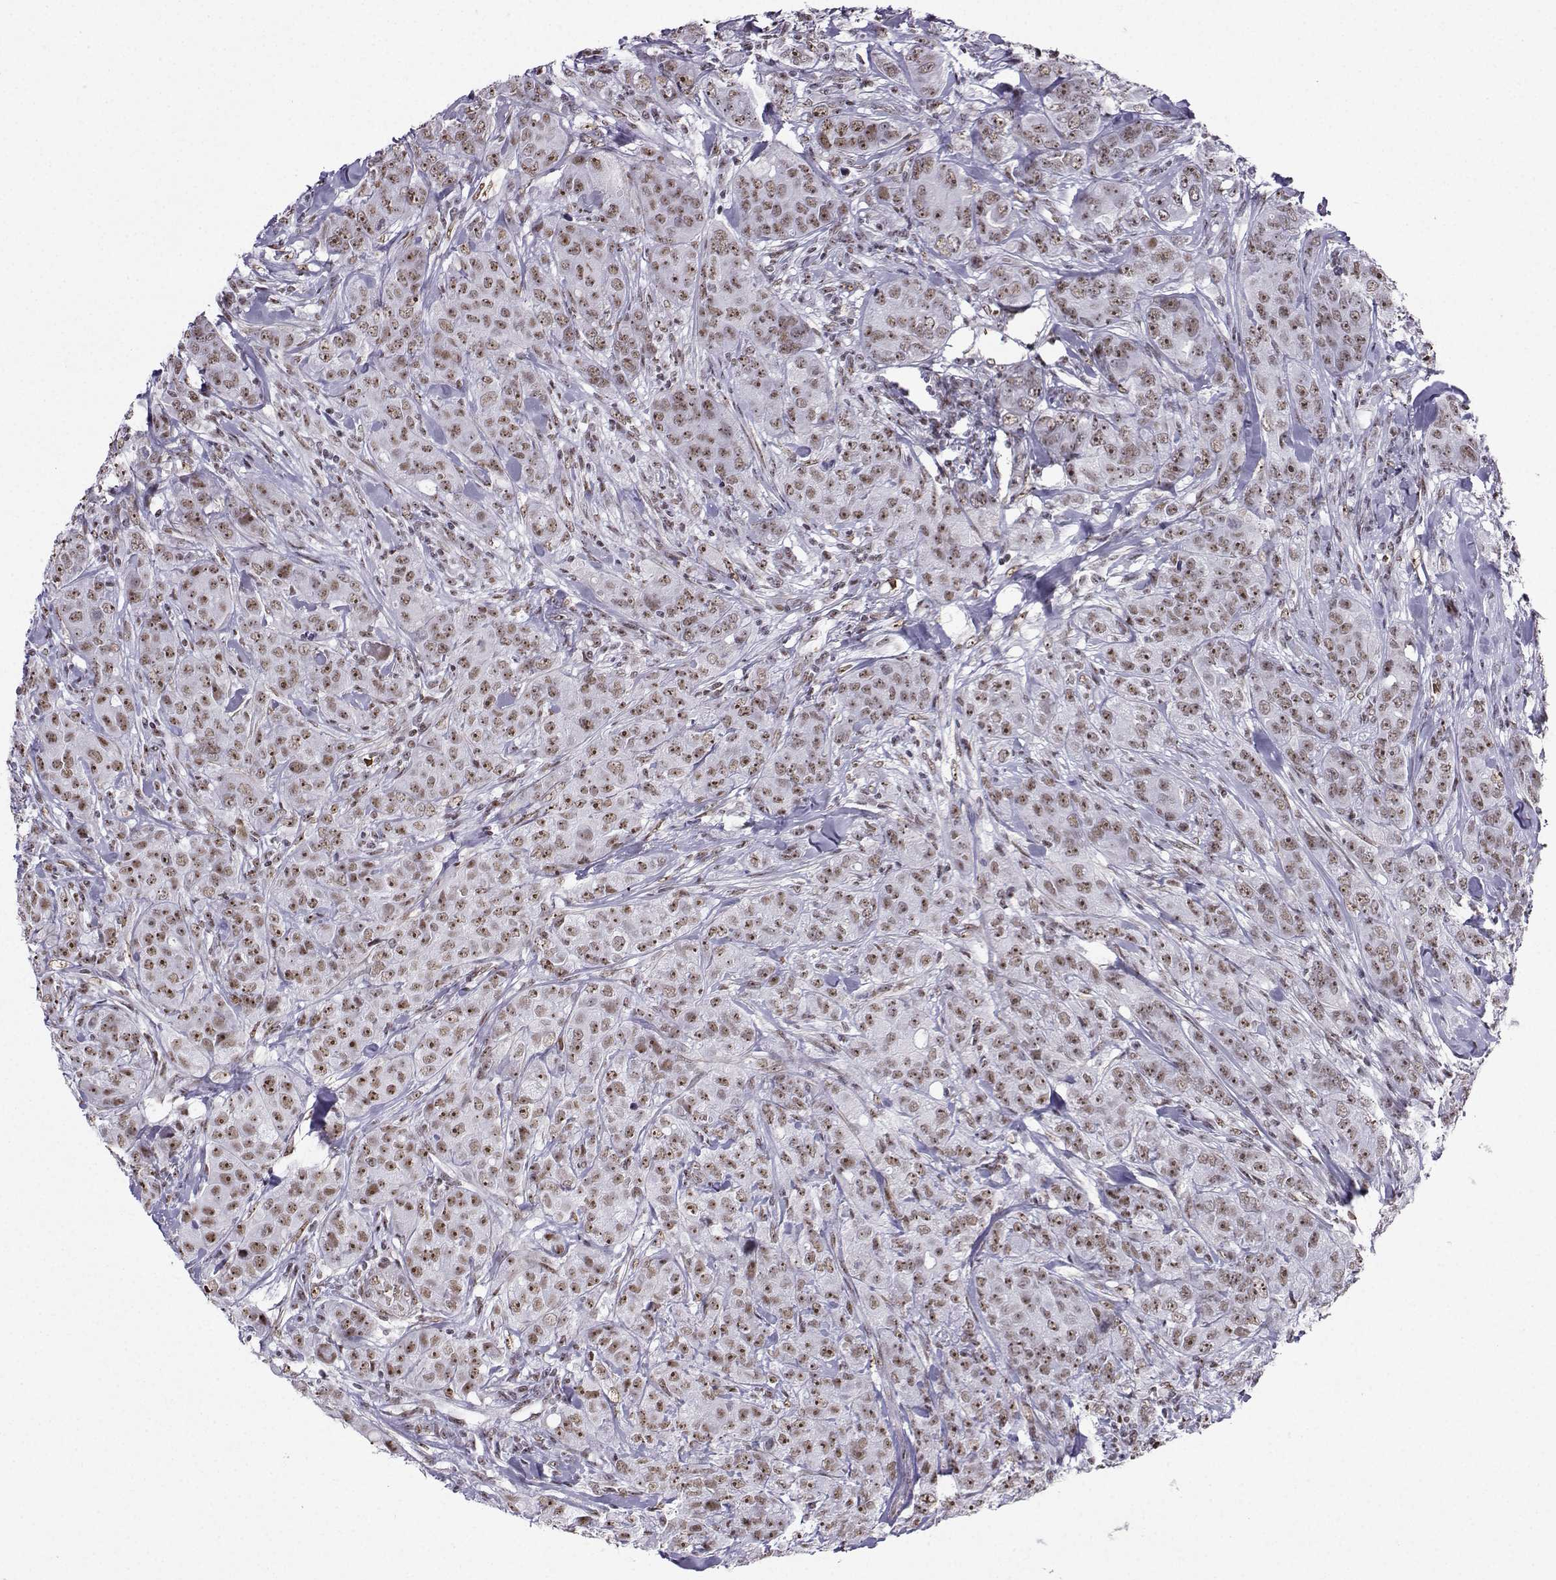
{"staining": {"intensity": "moderate", "quantity": ">75%", "location": "nuclear"}, "tissue": "breast cancer", "cell_type": "Tumor cells", "image_type": "cancer", "snomed": [{"axis": "morphology", "description": "Duct carcinoma"}, {"axis": "topography", "description": "Breast"}], "caption": "Protein staining of breast cancer (intraductal carcinoma) tissue demonstrates moderate nuclear positivity in approximately >75% of tumor cells.", "gene": "CCNK", "patient": {"sex": "female", "age": 43}}